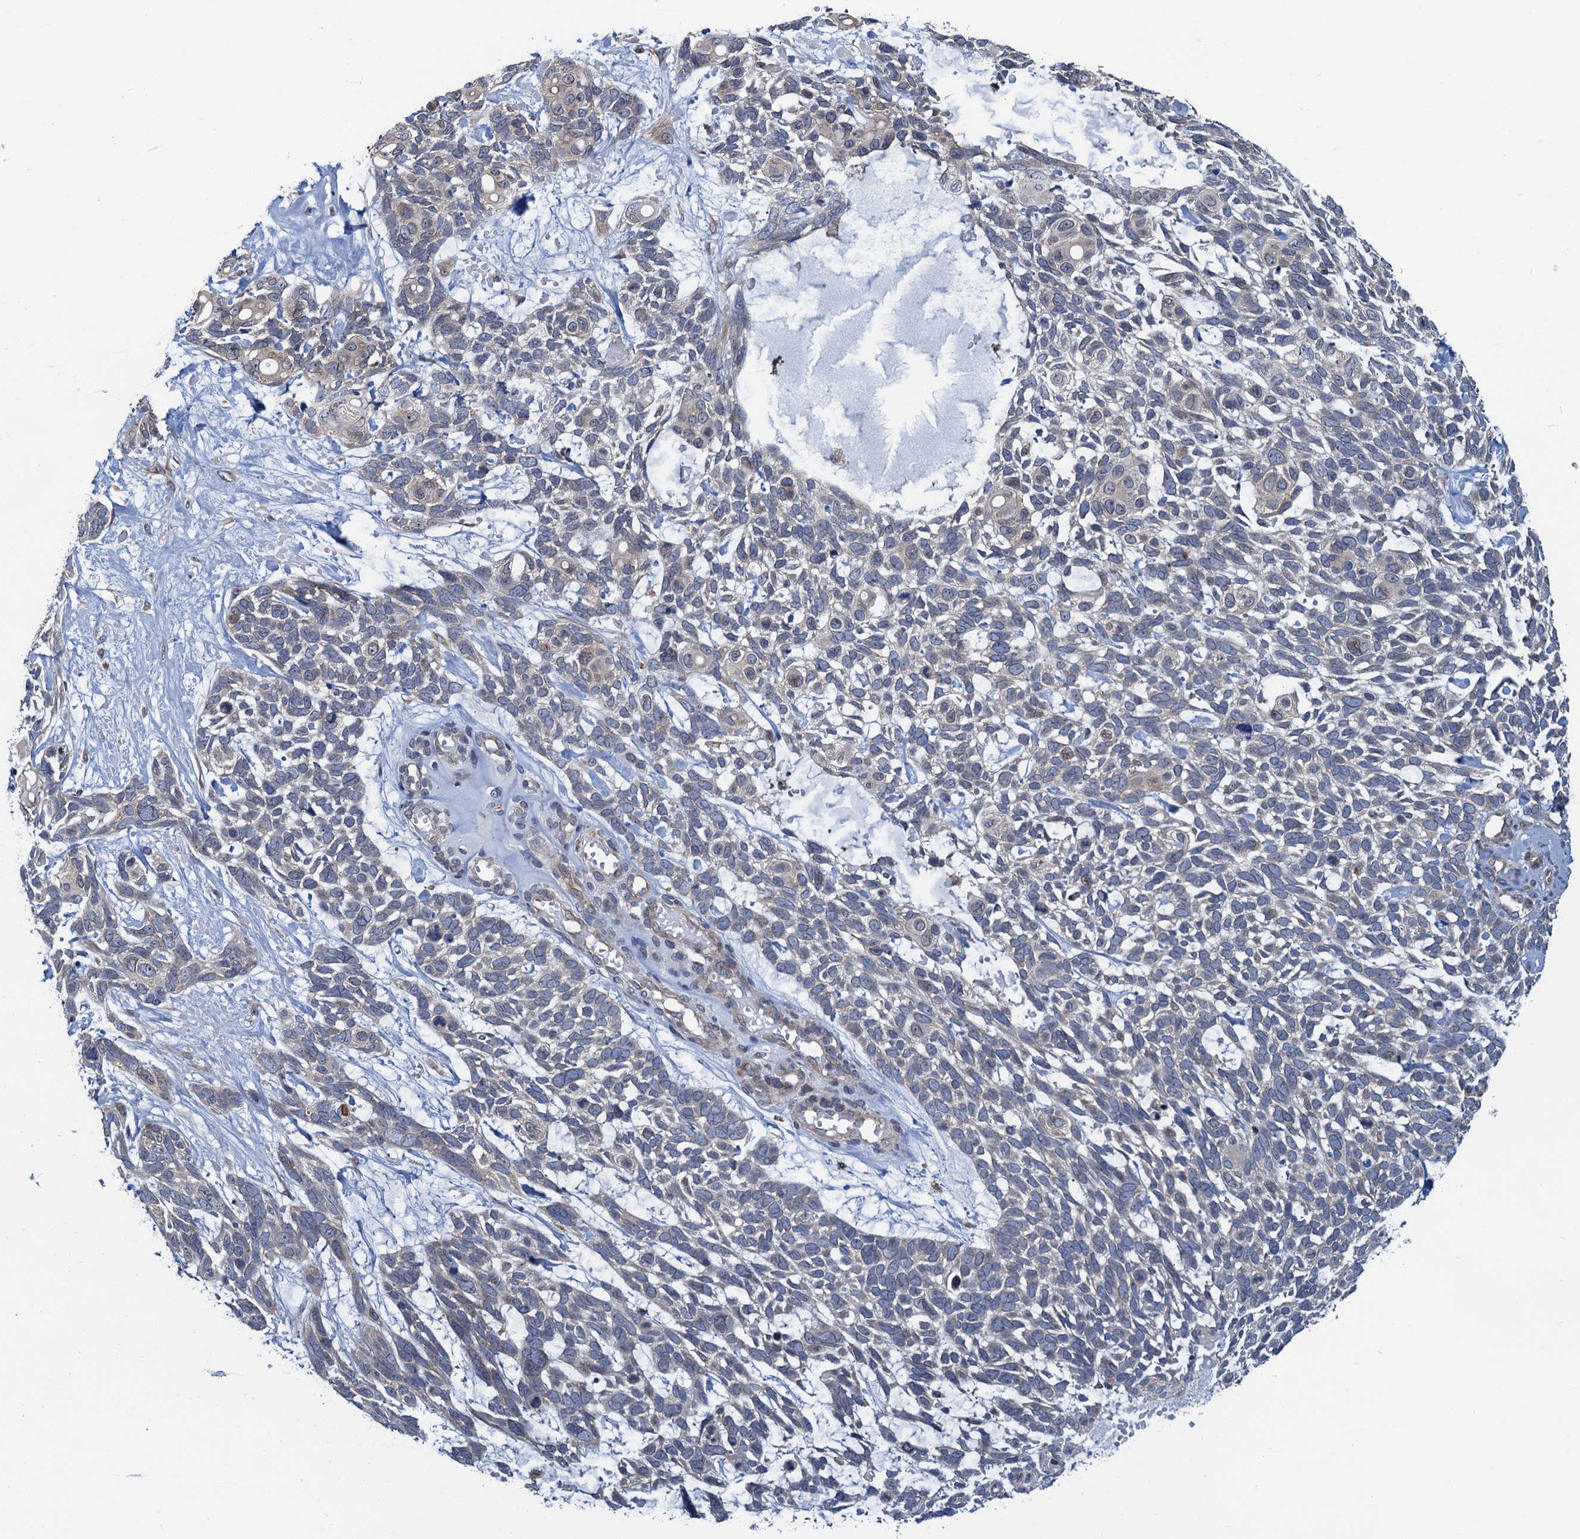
{"staining": {"intensity": "negative", "quantity": "none", "location": "none"}, "tissue": "skin cancer", "cell_type": "Tumor cells", "image_type": "cancer", "snomed": [{"axis": "morphology", "description": "Basal cell carcinoma"}, {"axis": "topography", "description": "Skin"}], "caption": "Immunohistochemistry (IHC) histopathology image of human skin cancer (basal cell carcinoma) stained for a protein (brown), which shows no staining in tumor cells.", "gene": "RNF125", "patient": {"sex": "male", "age": 88}}